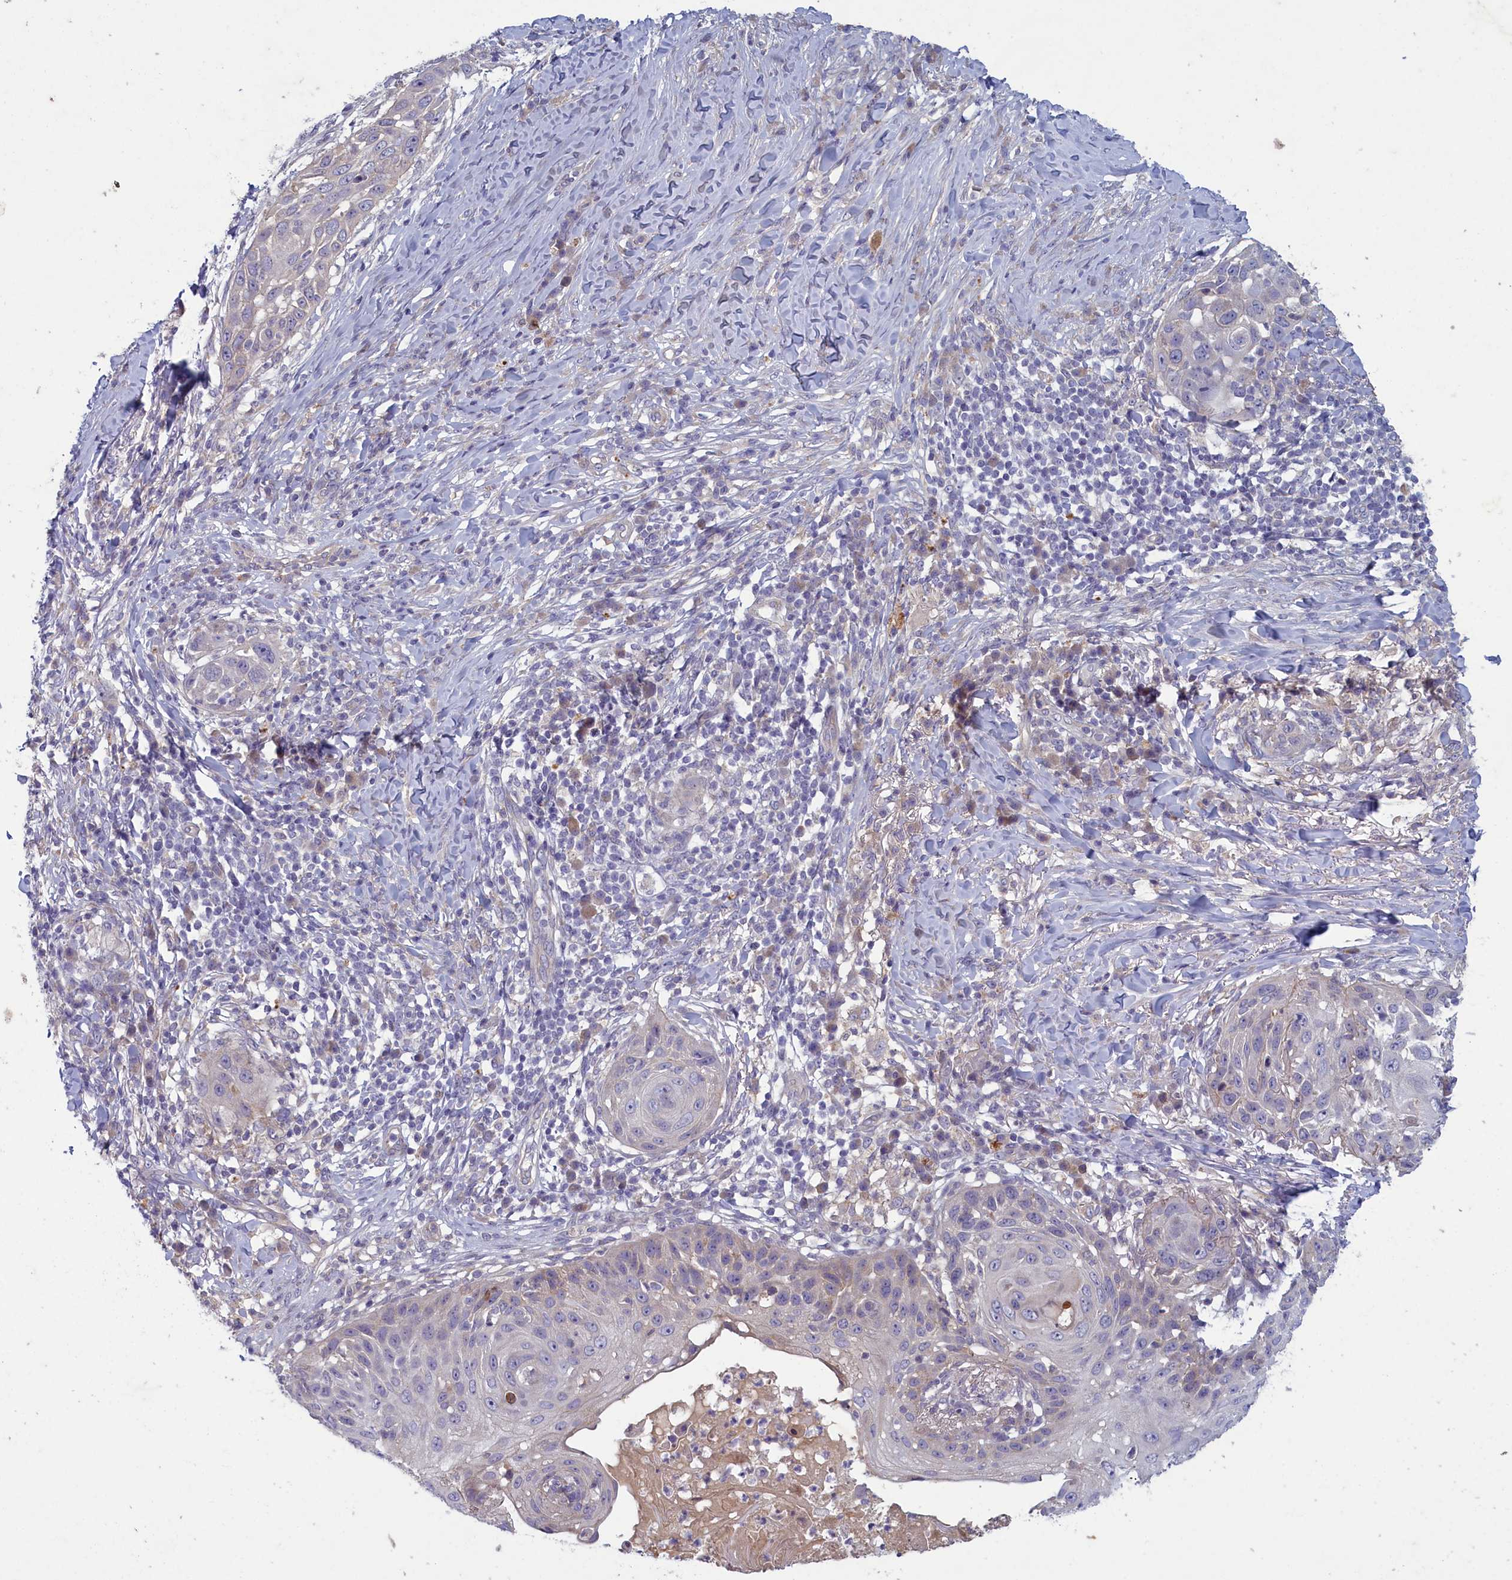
{"staining": {"intensity": "negative", "quantity": "none", "location": "none"}, "tissue": "skin cancer", "cell_type": "Tumor cells", "image_type": "cancer", "snomed": [{"axis": "morphology", "description": "Squamous cell carcinoma, NOS"}, {"axis": "topography", "description": "Skin"}], "caption": "This is an IHC histopathology image of skin squamous cell carcinoma. There is no positivity in tumor cells.", "gene": "PLEKHG6", "patient": {"sex": "female", "age": 44}}